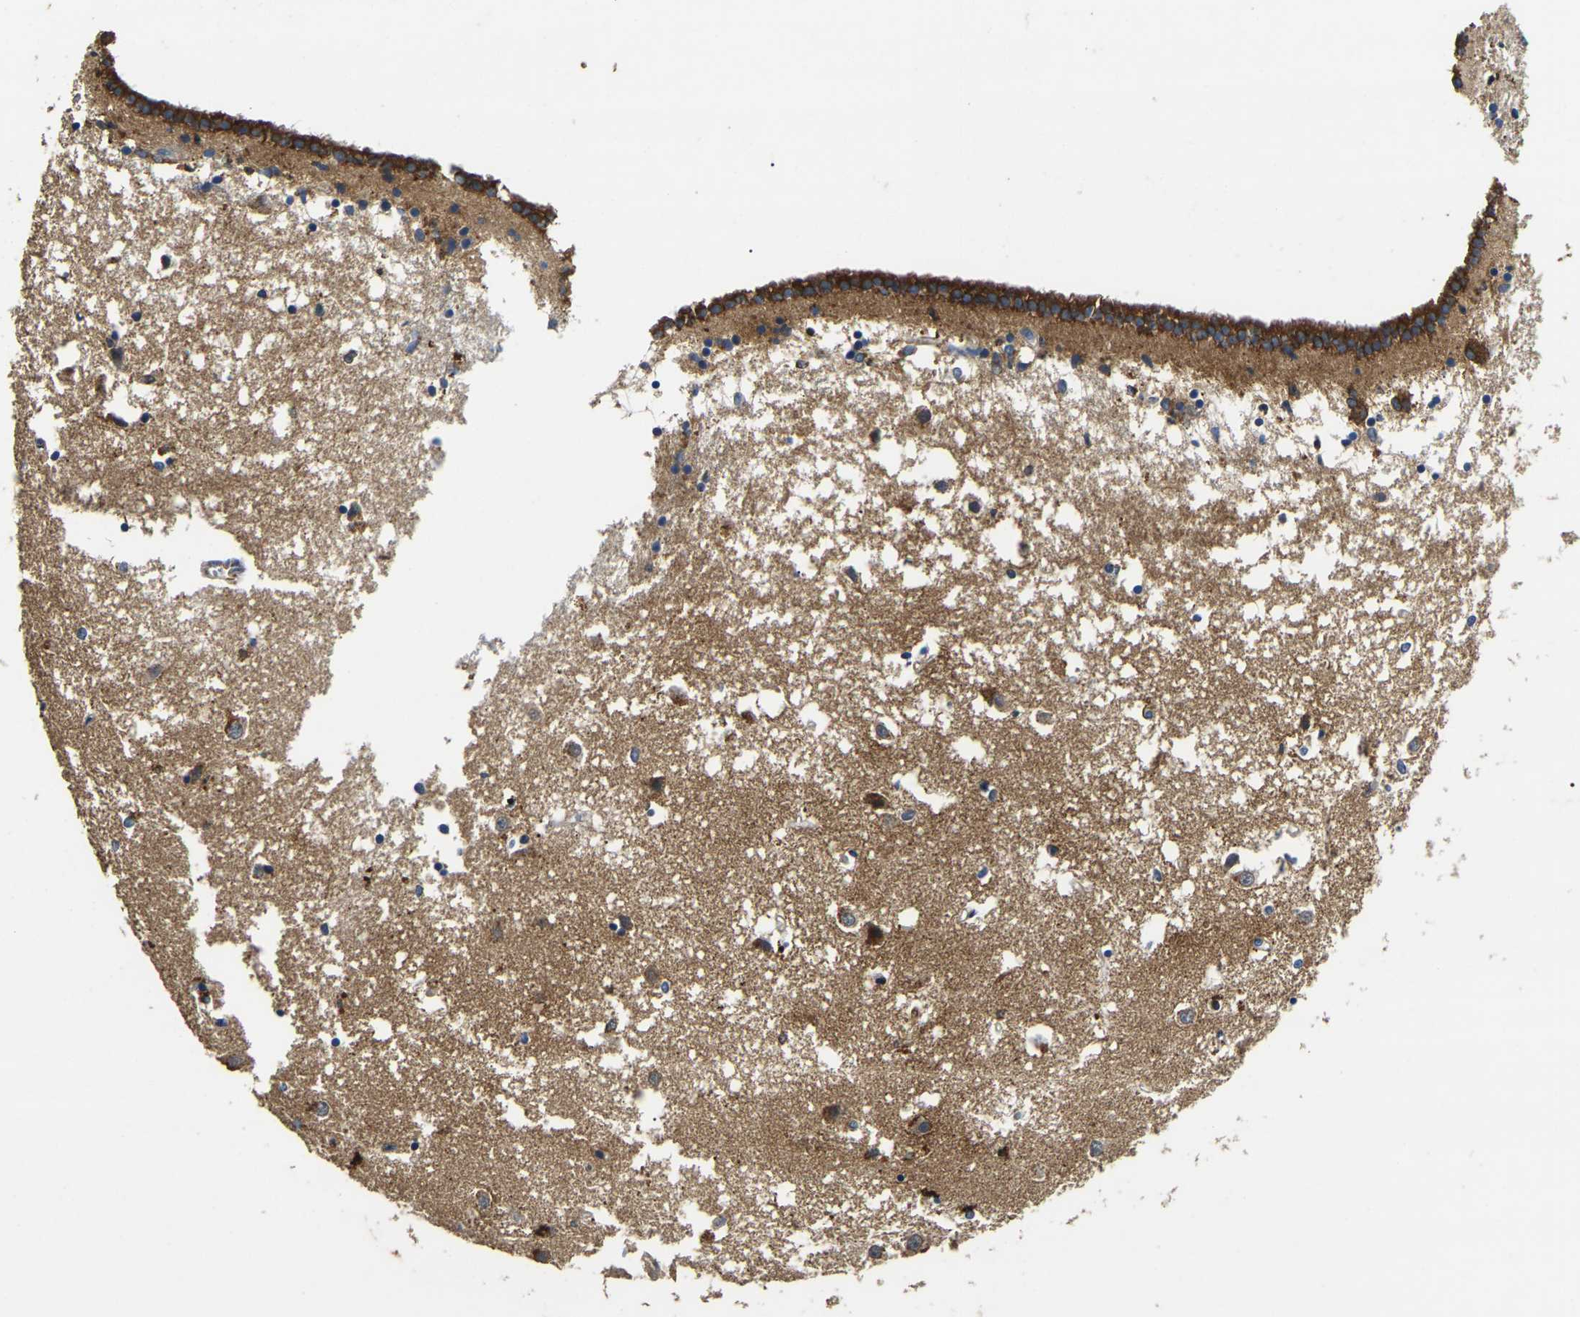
{"staining": {"intensity": "moderate", "quantity": ">75%", "location": "cytoplasmic/membranous"}, "tissue": "caudate", "cell_type": "Glial cells", "image_type": "normal", "snomed": [{"axis": "morphology", "description": "Normal tissue, NOS"}, {"axis": "topography", "description": "Lateral ventricle wall"}], "caption": "High-power microscopy captured an immunohistochemistry (IHC) image of normal caudate, revealing moderate cytoplasmic/membranous staining in approximately >75% of glial cells.", "gene": "SMPD2", "patient": {"sex": "male", "age": 45}}